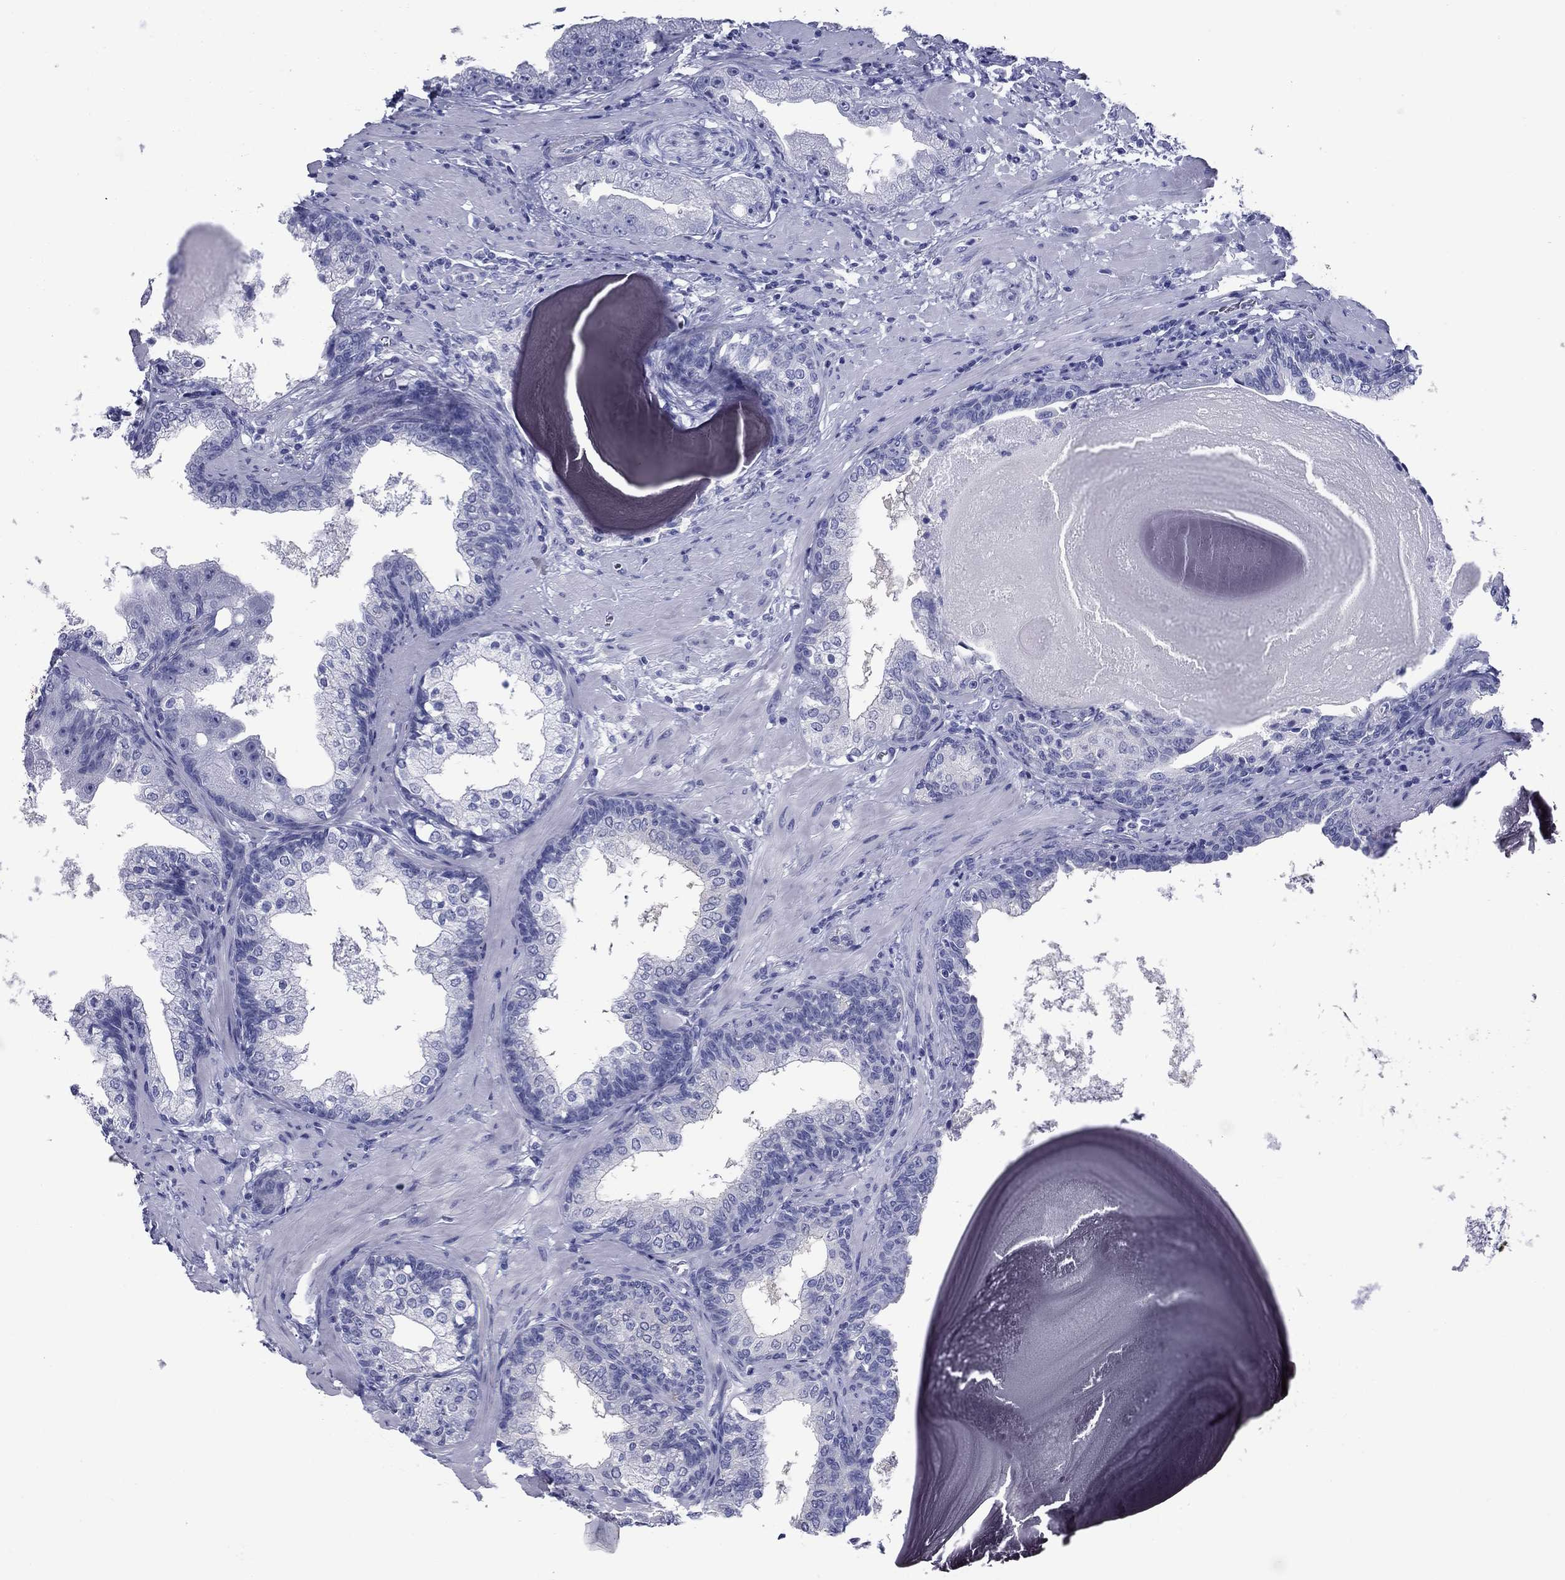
{"staining": {"intensity": "negative", "quantity": "none", "location": "none"}, "tissue": "prostate cancer", "cell_type": "Tumor cells", "image_type": "cancer", "snomed": [{"axis": "morphology", "description": "Adenocarcinoma, Low grade"}, {"axis": "topography", "description": "Prostate"}], "caption": "This is an immunohistochemistry micrograph of low-grade adenocarcinoma (prostate). There is no expression in tumor cells.", "gene": "NPPA", "patient": {"sex": "male", "age": 62}}